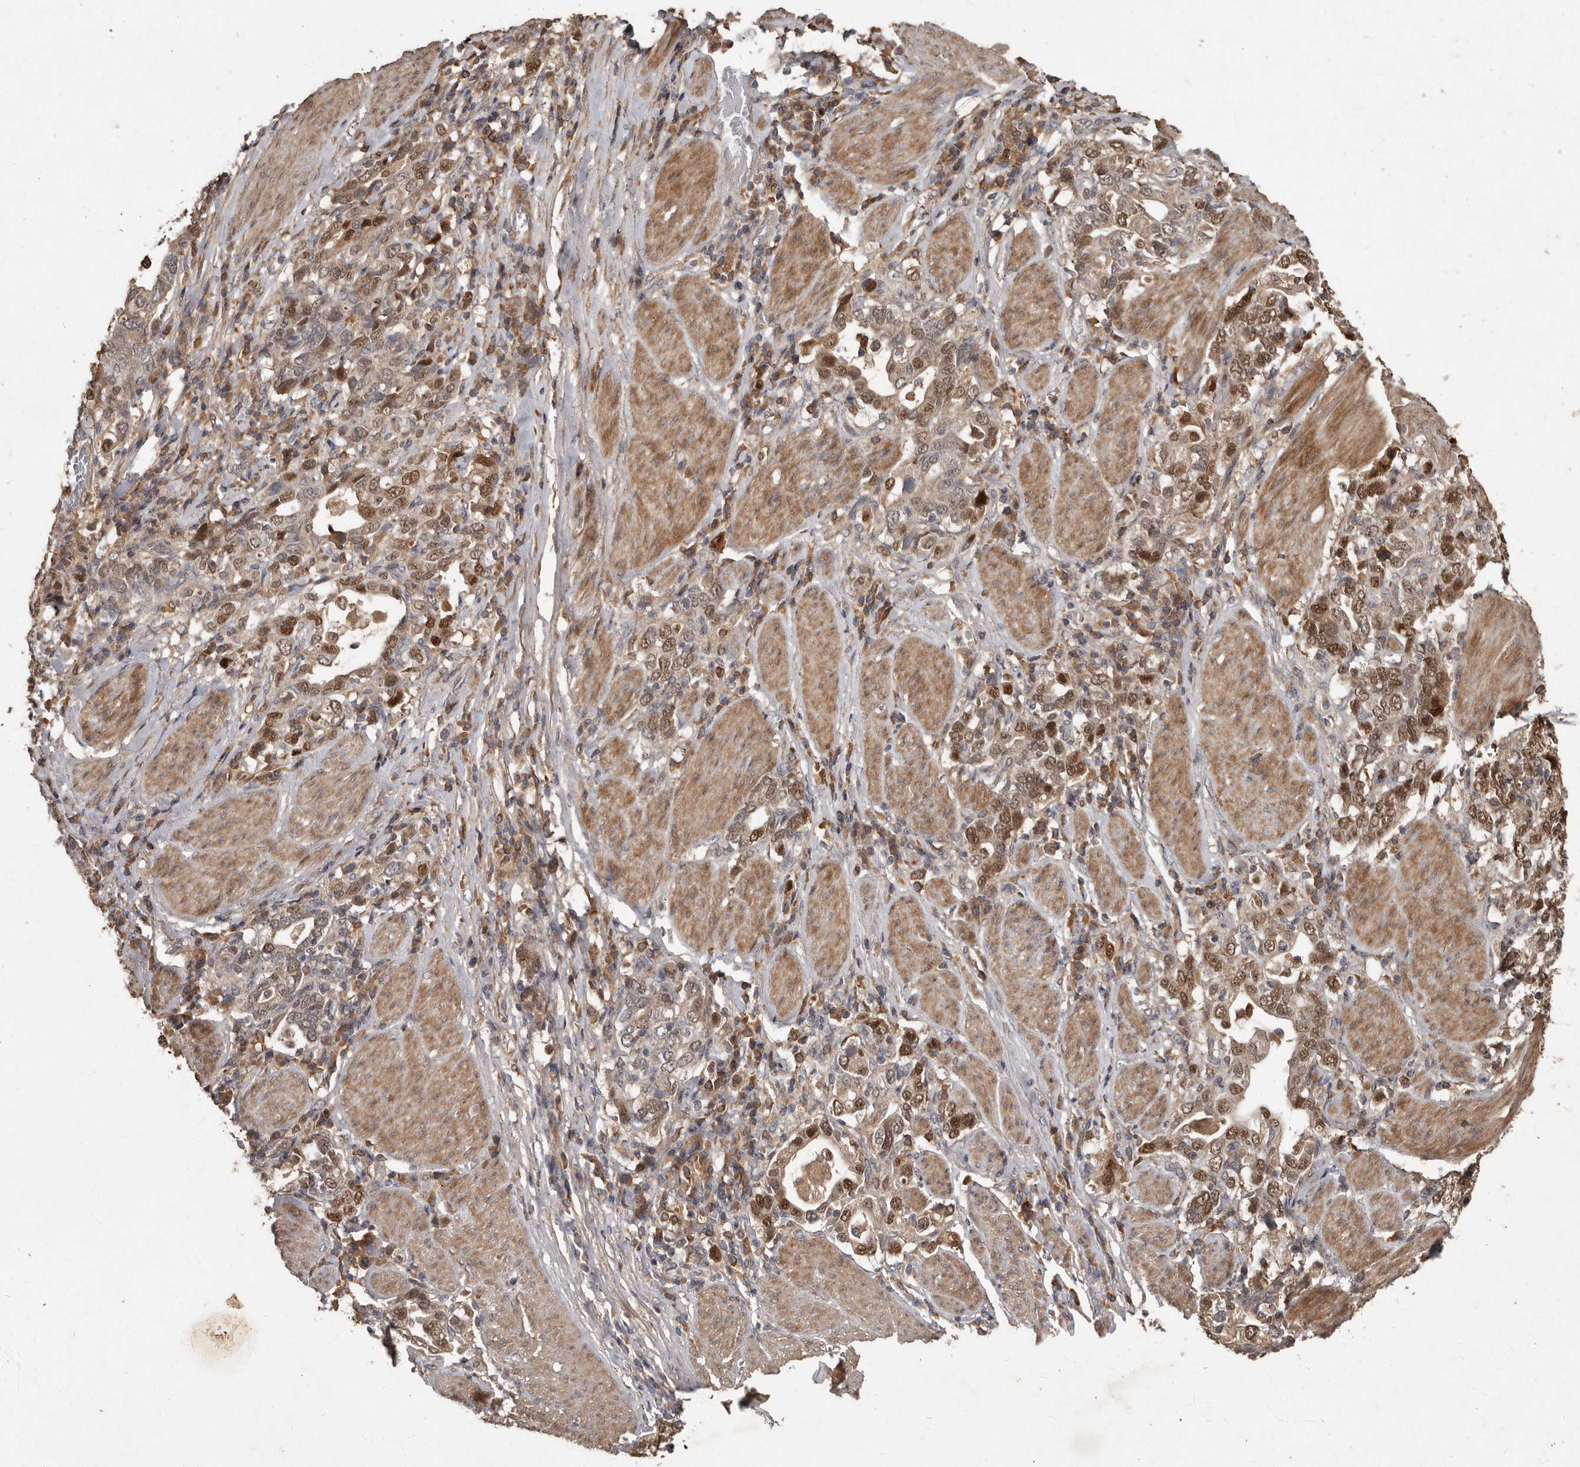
{"staining": {"intensity": "moderate", "quantity": ">75%", "location": "cytoplasmic/membranous,nuclear"}, "tissue": "stomach cancer", "cell_type": "Tumor cells", "image_type": "cancer", "snomed": [{"axis": "morphology", "description": "Adenocarcinoma, NOS"}, {"axis": "topography", "description": "Stomach, upper"}], "caption": "Protein analysis of adenocarcinoma (stomach) tissue shows moderate cytoplasmic/membranous and nuclear staining in about >75% of tumor cells. The staining is performed using DAB (3,3'-diaminobenzidine) brown chromogen to label protein expression. The nuclei are counter-stained blue using hematoxylin.", "gene": "KIF26B", "patient": {"sex": "male", "age": 62}}